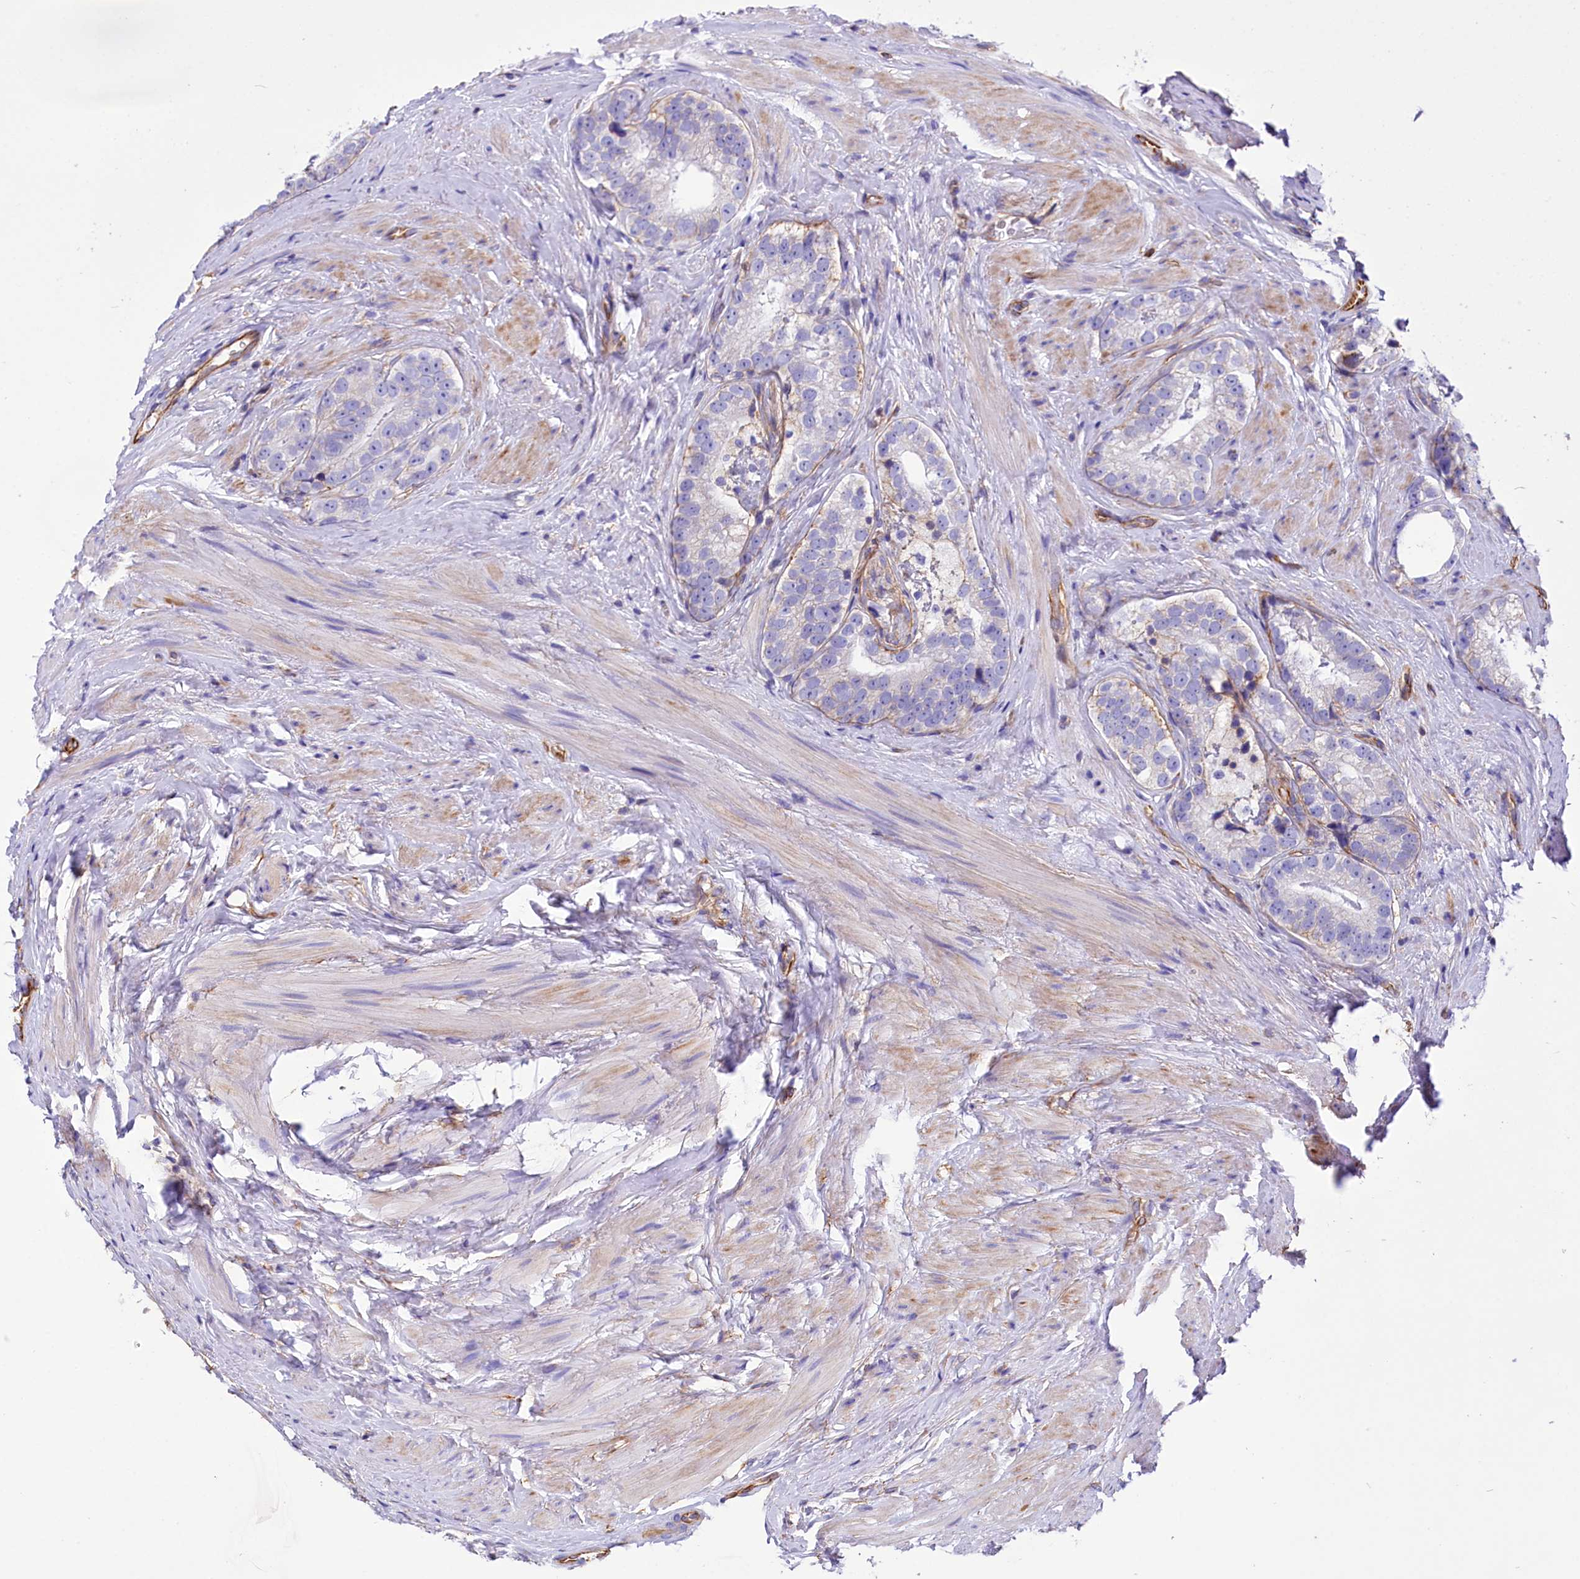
{"staining": {"intensity": "negative", "quantity": "none", "location": "none"}, "tissue": "prostate cancer", "cell_type": "Tumor cells", "image_type": "cancer", "snomed": [{"axis": "morphology", "description": "Adenocarcinoma, High grade"}, {"axis": "topography", "description": "Prostate"}], "caption": "Prostate cancer (adenocarcinoma (high-grade)) was stained to show a protein in brown. There is no significant positivity in tumor cells.", "gene": "CD99", "patient": {"sex": "male", "age": 56}}